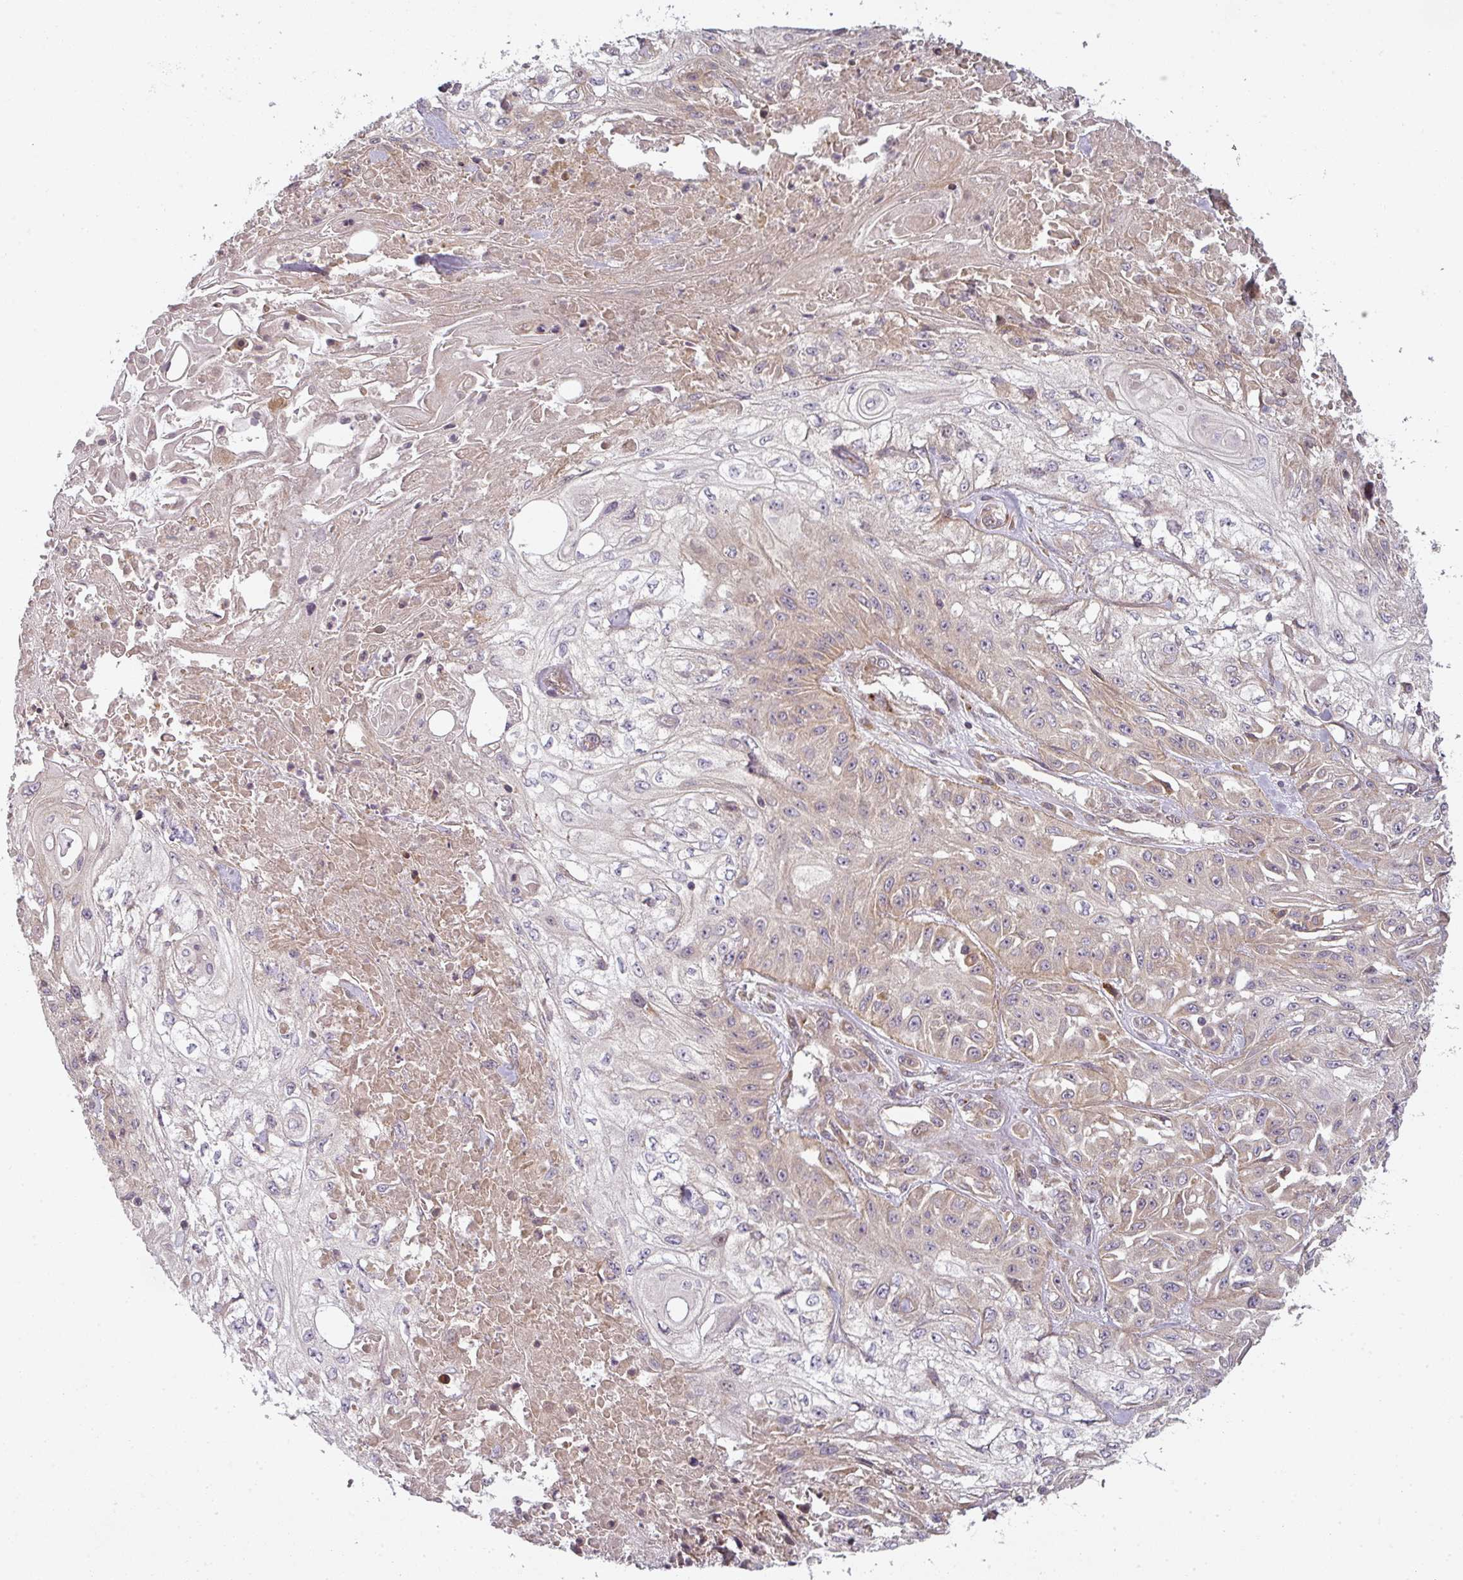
{"staining": {"intensity": "weak", "quantity": "<25%", "location": "cytoplasmic/membranous"}, "tissue": "skin cancer", "cell_type": "Tumor cells", "image_type": "cancer", "snomed": [{"axis": "morphology", "description": "Squamous cell carcinoma, NOS"}, {"axis": "morphology", "description": "Squamous cell carcinoma, metastatic, NOS"}, {"axis": "topography", "description": "Skin"}, {"axis": "topography", "description": "Lymph node"}], "caption": "Immunohistochemistry (IHC) histopathology image of human squamous cell carcinoma (skin) stained for a protein (brown), which displays no expression in tumor cells.", "gene": "CNOT1", "patient": {"sex": "male", "age": 75}}